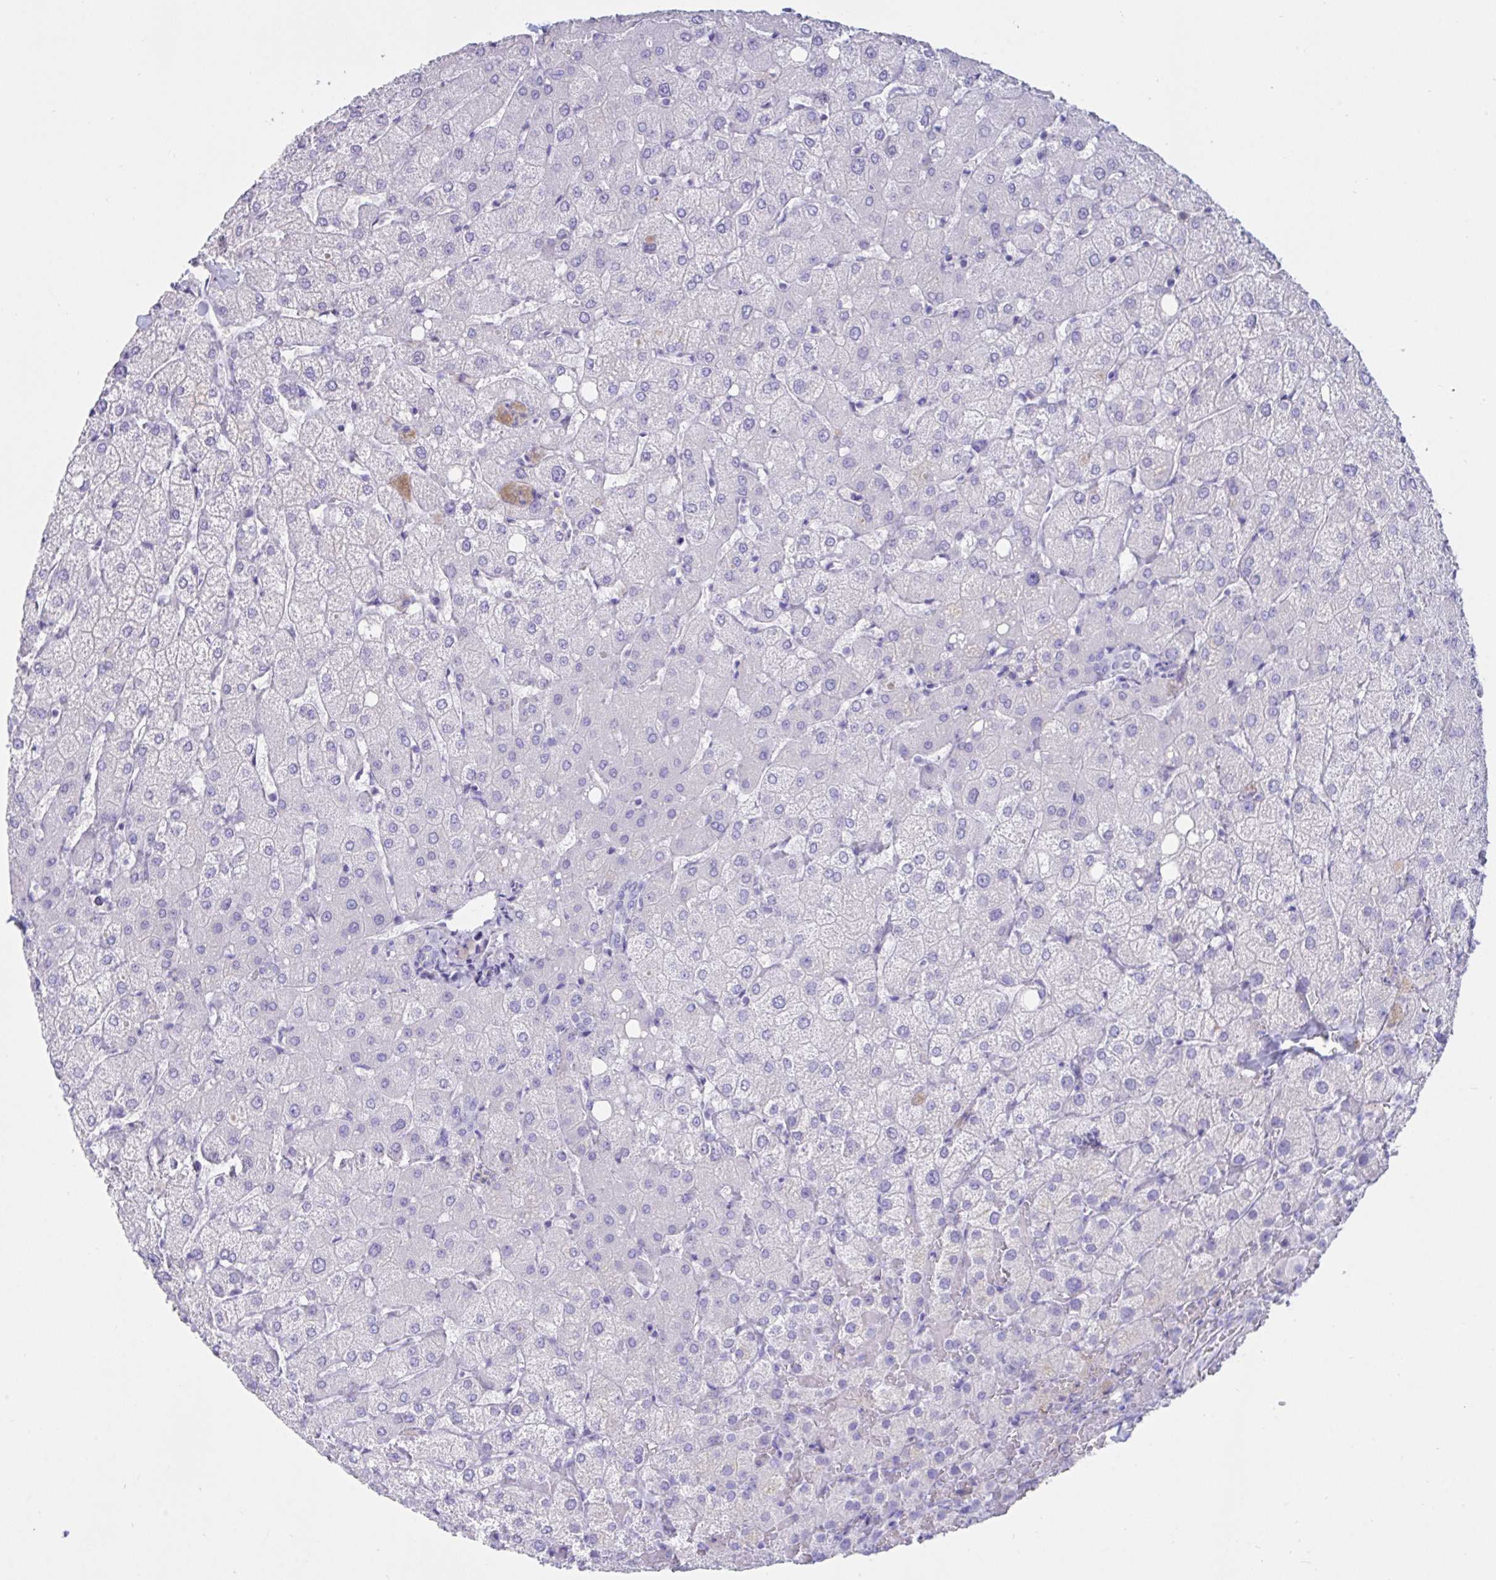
{"staining": {"intensity": "negative", "quantity": "none", "location": "none"}, "tissue": "liver", "cell_type": "Cholangiocytes", "image_type": "normal", "snomed": [{"axis": "morphology", "description": "Normal tissue, NOS"}, {"axis": "topography", "description": "Liver"}], "caption": "Histopathology image shows no protein positivity in cholangiocytes of unremarkable liver.", "gene": "TNNC1", "patient": {"sex": "female", "age": 54}}